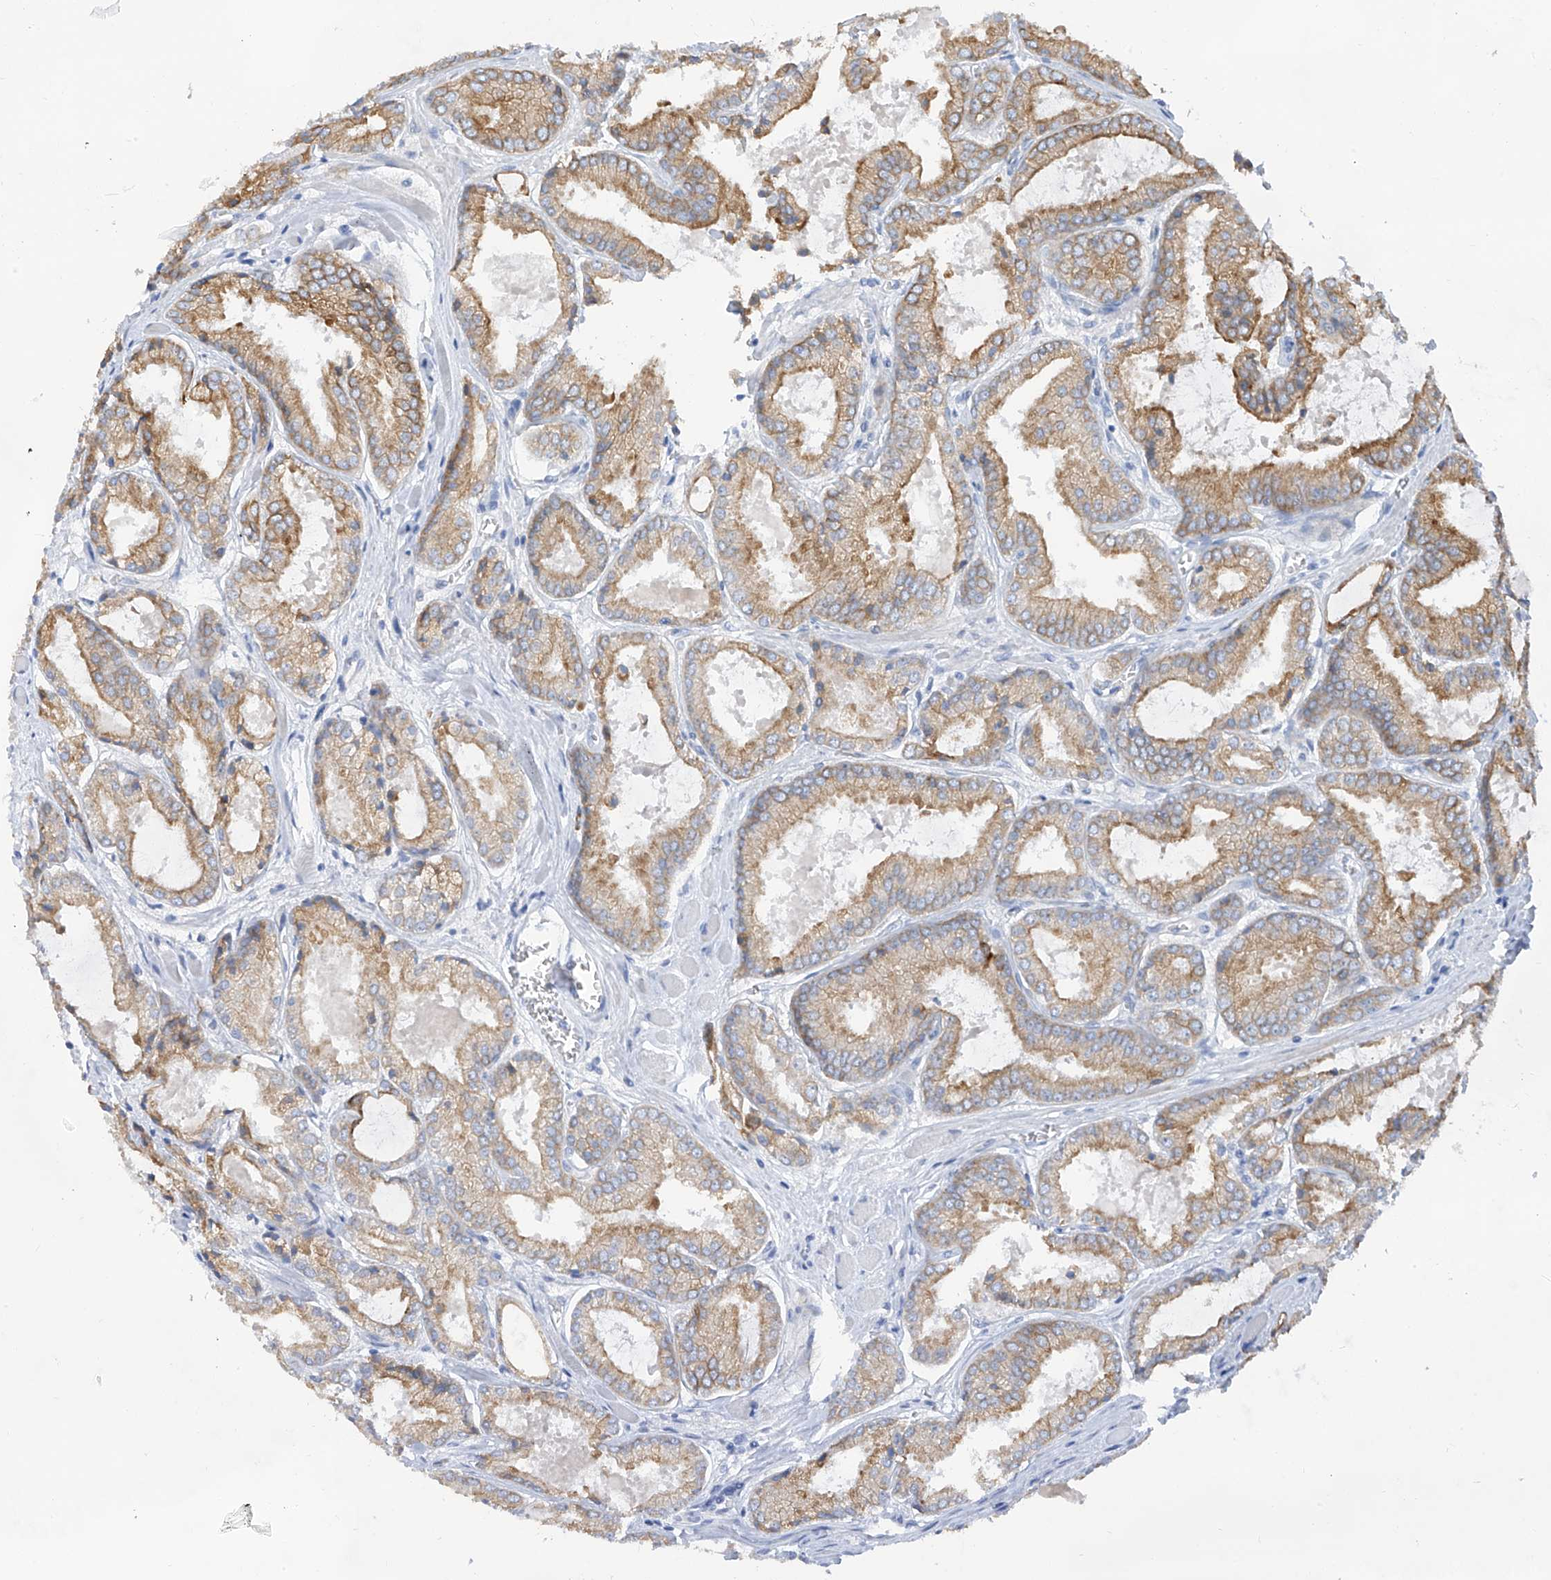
{"staining": {"intensity": "moderate", "quantity": ">75%", "location": "cytoplasmic/membranous"}, "tissue": "prostate cancer", "cell_type": "Tumor cells", "image_type": "cancer", "snomed": [{"axis": "morphology", "description": "Adenocarcinoma, Low grade"}, {"axis": "topography", "description": "Prostate"}], "caption": "A brown stain shows moderate cytoplasmic/membranous staining of a protein in human prostate adenocarcinoma (low-grade) tumor cells.", "gene": "PIK3C2B", "patient": {"sex": "male", "age": 67}}